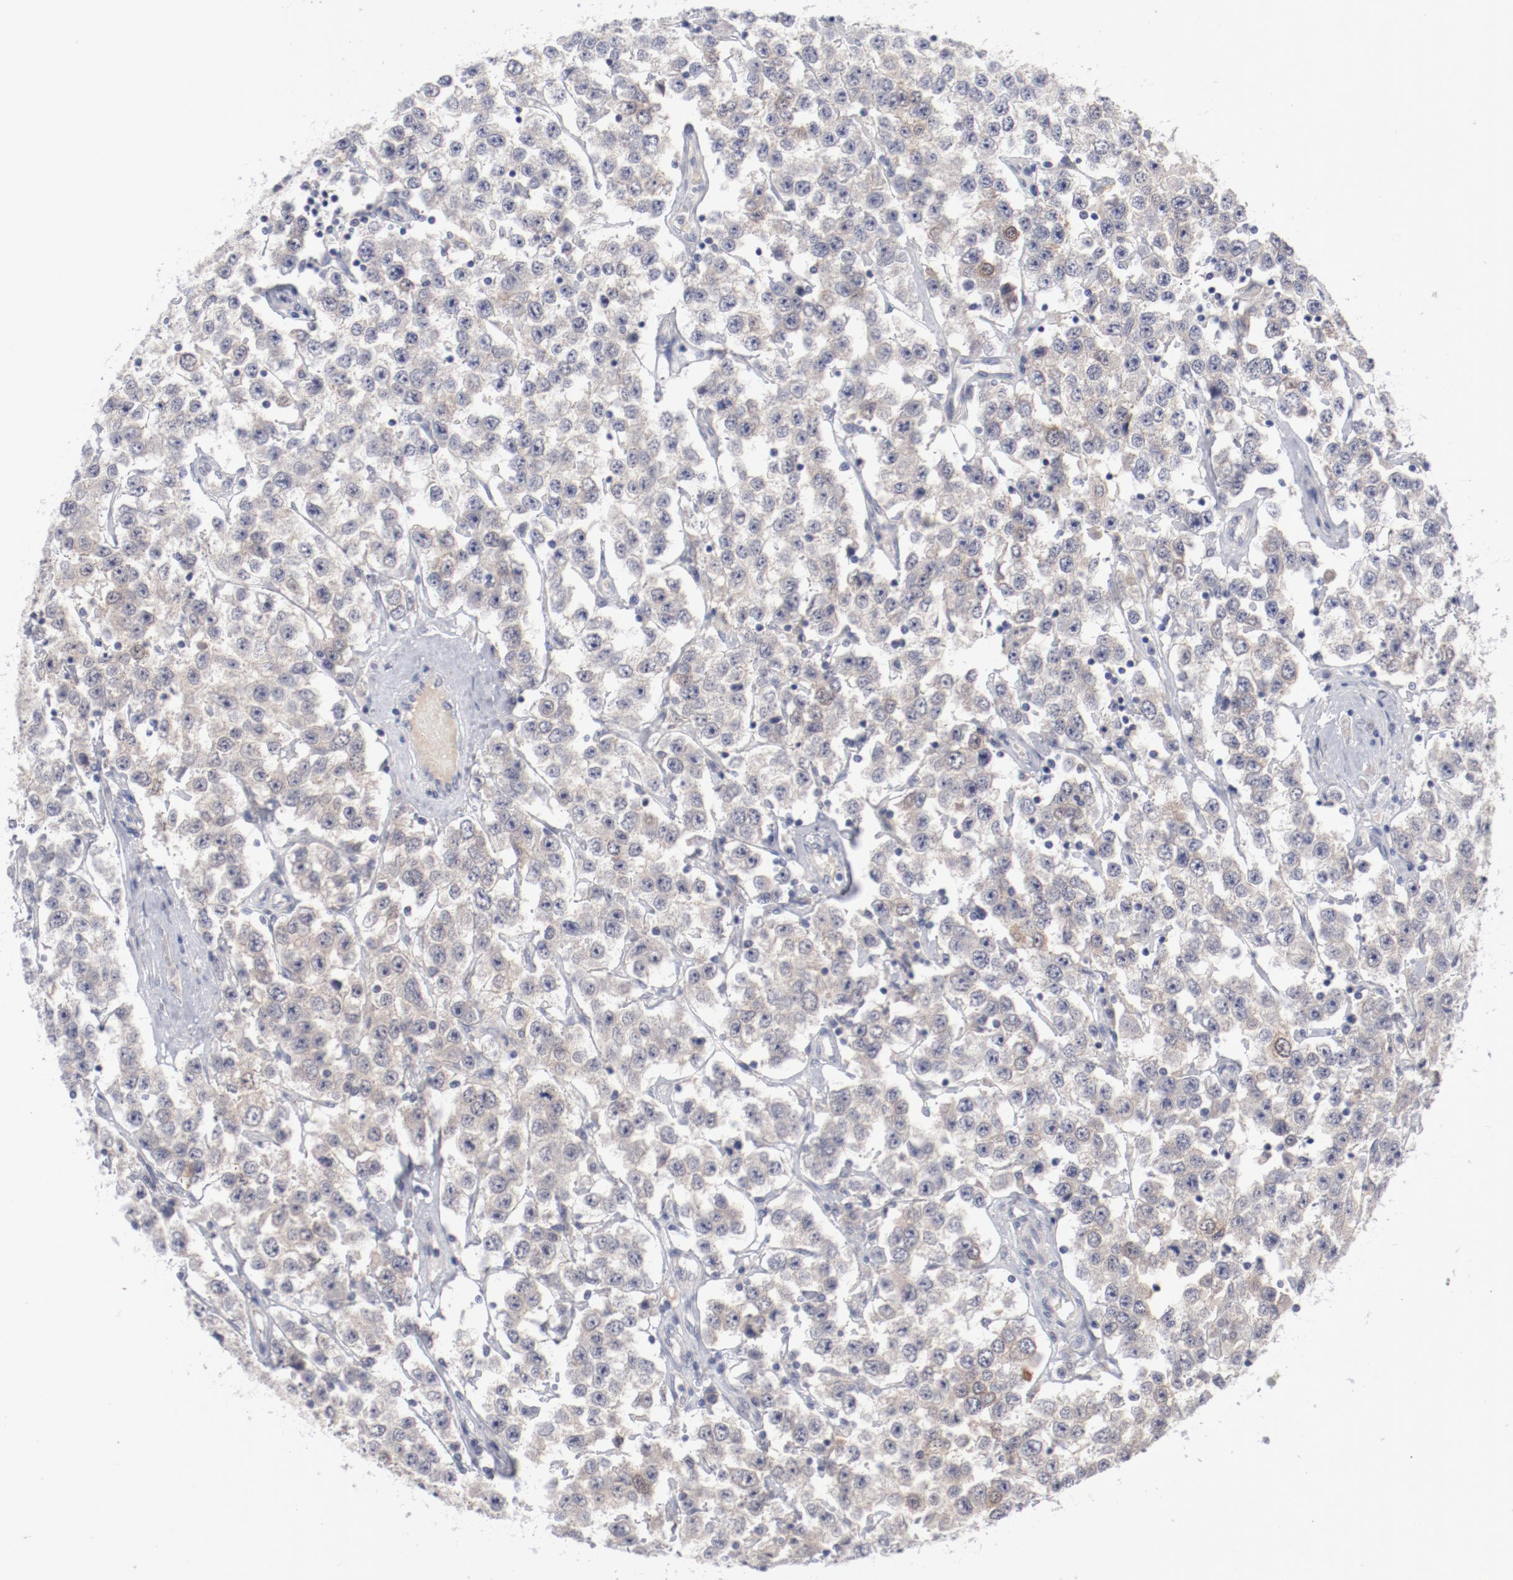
{"staining": {"intensity": "weak", "quantity": "25%-75%", "location": "cytoplasmic/membranous"}, "tissue": "testis cancer", "cell_type": "Tumor cells", "image_type": "cancer", "snomed": [{"axis": "morphology", "description": "Seminoma, NOS"}, {"axis": "topography", "description": "Testis"}], "caption": "IHC image of neoplastic tissue: human testis cancer stained using immunohistochemistry displays low levels of weak protein expression localized specifically in the cytoplasmic/membranous of tumor cells, appearing as a cytoplasmic/membranous brown color.", "gene": "SH3BGR", "patient": {"sex": "male", "age": 52}}